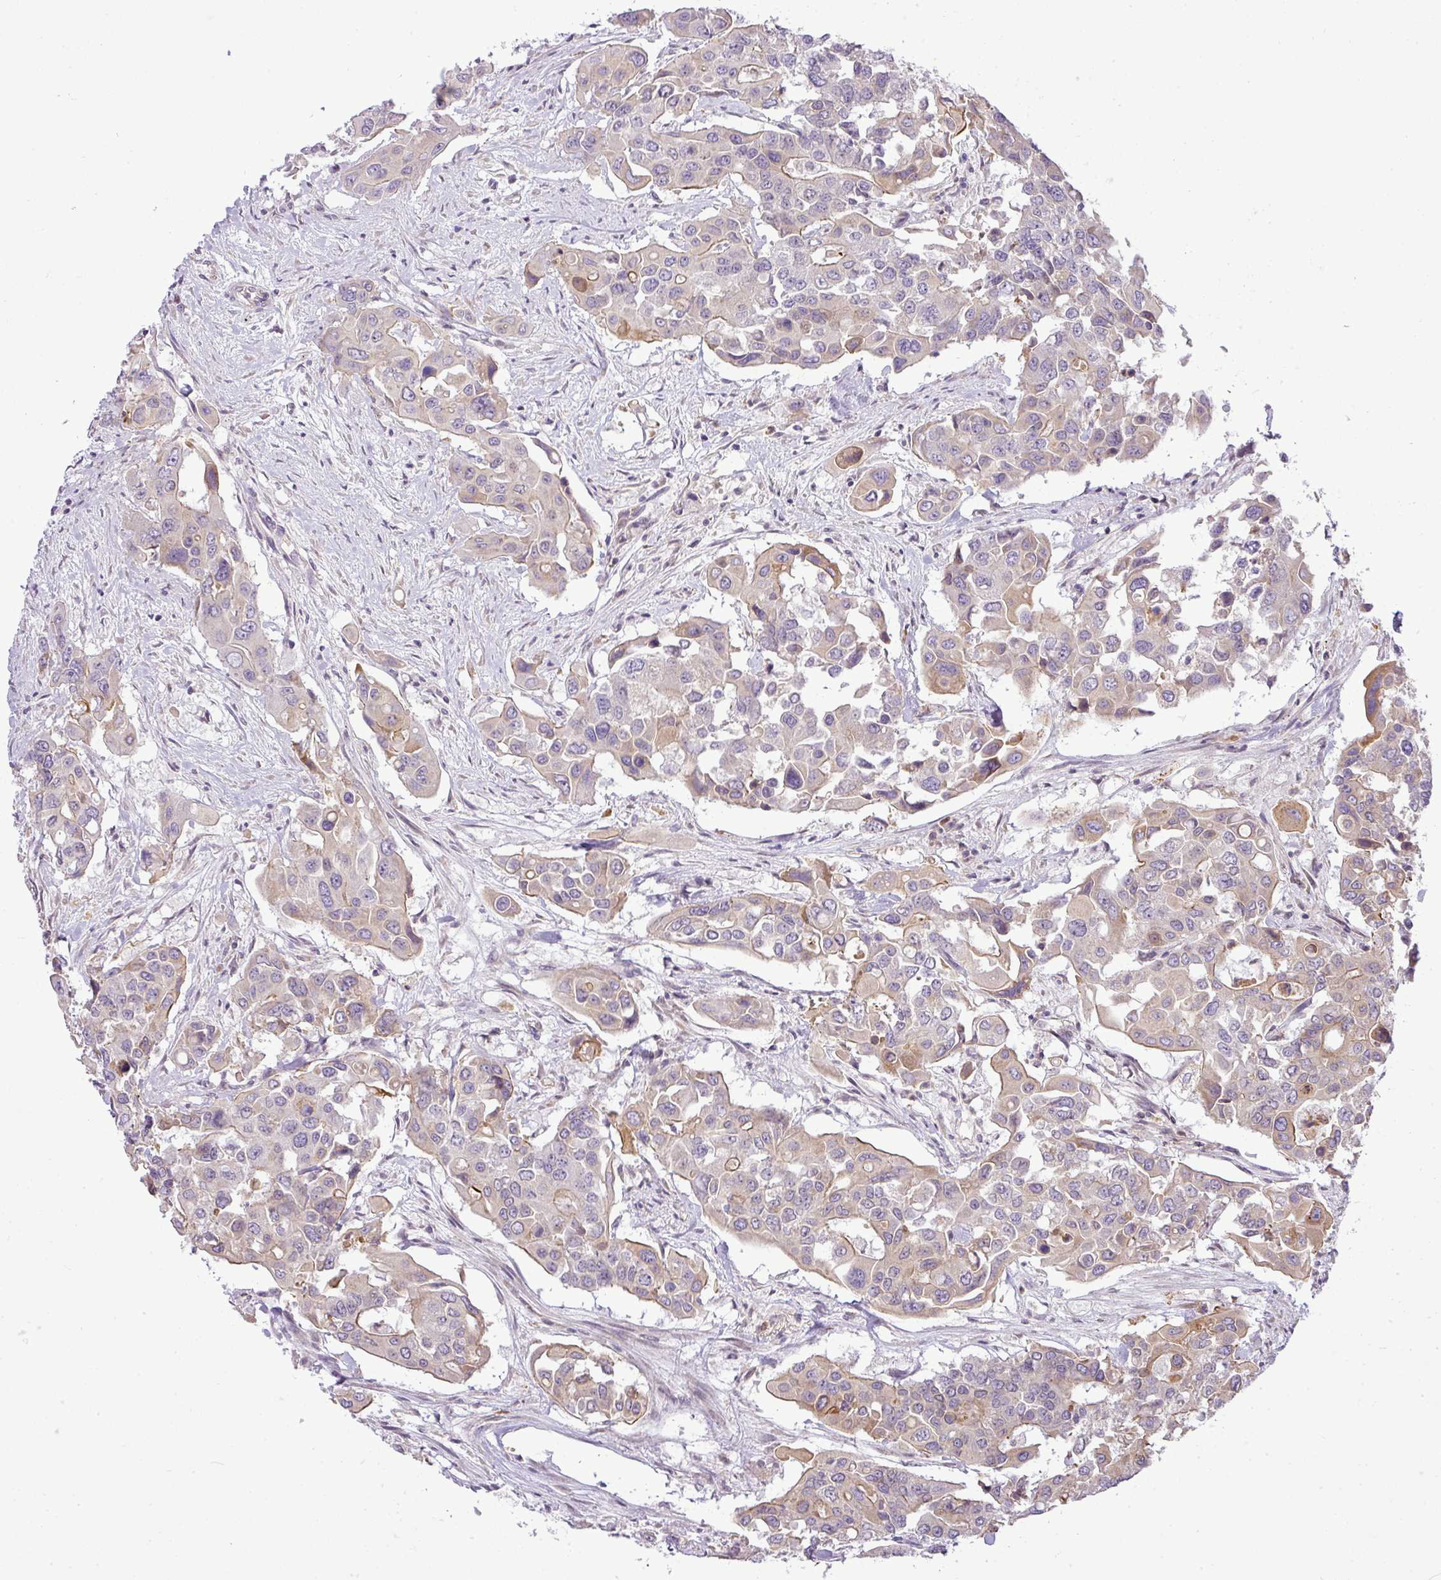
{"staining": {"intensity": "weak", "quantity": "<25%", "location": "cytoplasmic/membranous"}, "tissue": "colorectal cancer", "cell_type": "Tumor cells", "image_type": "cancer", "snomed": [{"axis": "morphology", "description": "Adenocarcinoma, NOS"}, {"axis": "topography", "description": "Colon"}], "caption": "DAB (3,3'-diaminobenzidine) immunohistochemical staining of colorectal cancer displays no significant expression in tumor cells.", "gene": "COX18", "patient": {"sex": "male", "age": 77}}